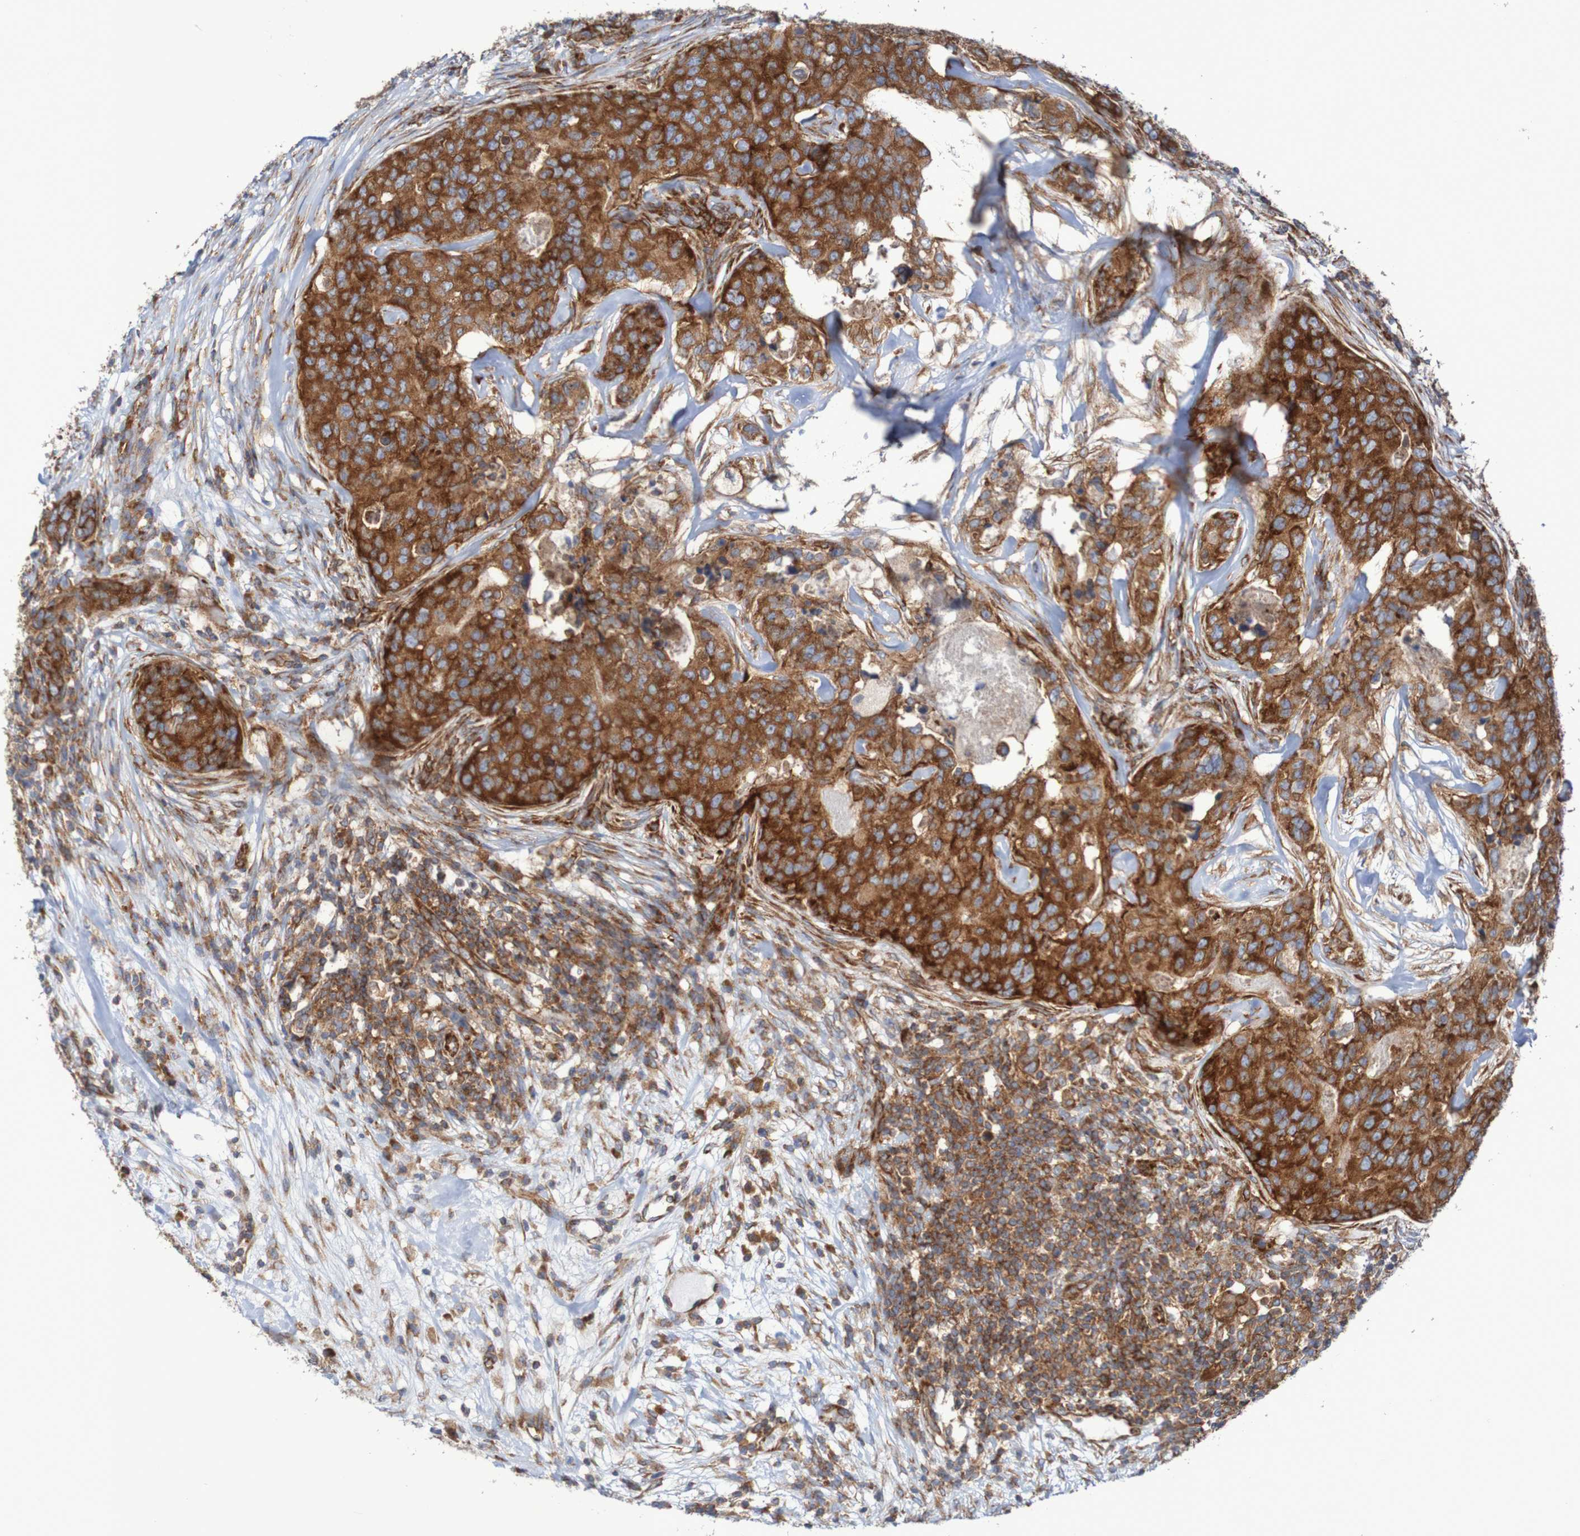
{"staining": {"intensity": "strong", "quantity": ">75%", "location": "cytoplasmic/membranous"}, "tissue": "breast cancer", "cell_type": "Tumor cells", "image_type": "cancer", "snomed": [{"axis": "morphology", "description": "Lobular carcinoma"}, {"axis": "topography", "description": "Breast"}], "caption": "Protein staining of breast cancer tissue exhibits strong cytoplasmic/membranous staining in about >75% of tumor cells.", "gene": "FXR2", "patient": {"sex": "female", "age": 59}}